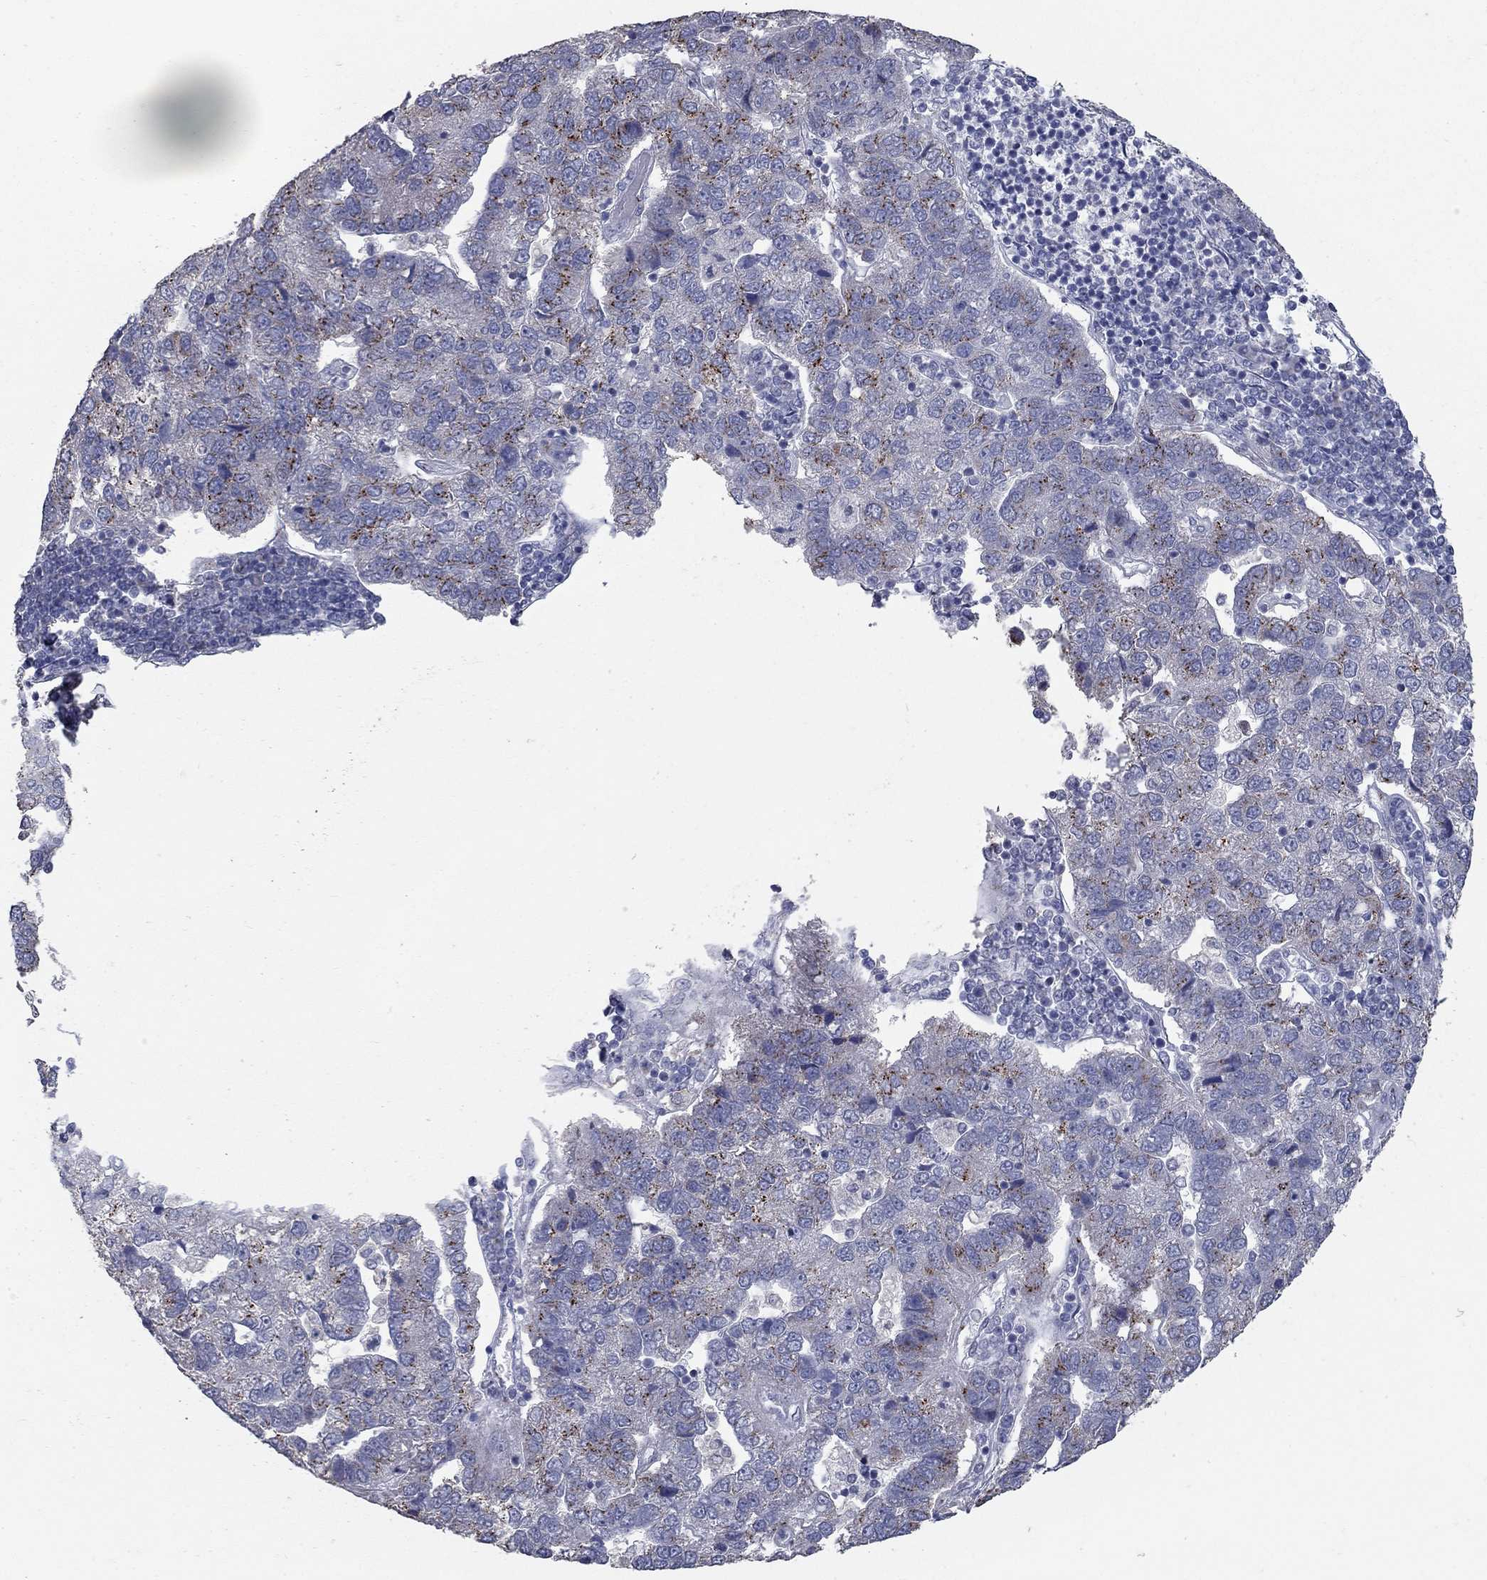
{"staining": {"intensity": "strong", "quantity": "<25%", "location": "cytoplasmic/membranous"}, "tissue": "pancreatic cancer", "cell_type": "Tumor cells", "image_type": "cancer", "snomed": [{"axis": "morphology", "description": "Adenocarcinoma, NOS"}, {"axis": "topography", "description": "Pancreas"}], "caption": "This is a histology image of IHC staining of pancreatic cancer (adenocarcinoma), which shows strong staining in the cytoplasmic/membranous of tumor cells.", "gene": "KIAA0319L", "patient": {"sex": "female", "age": 61}}